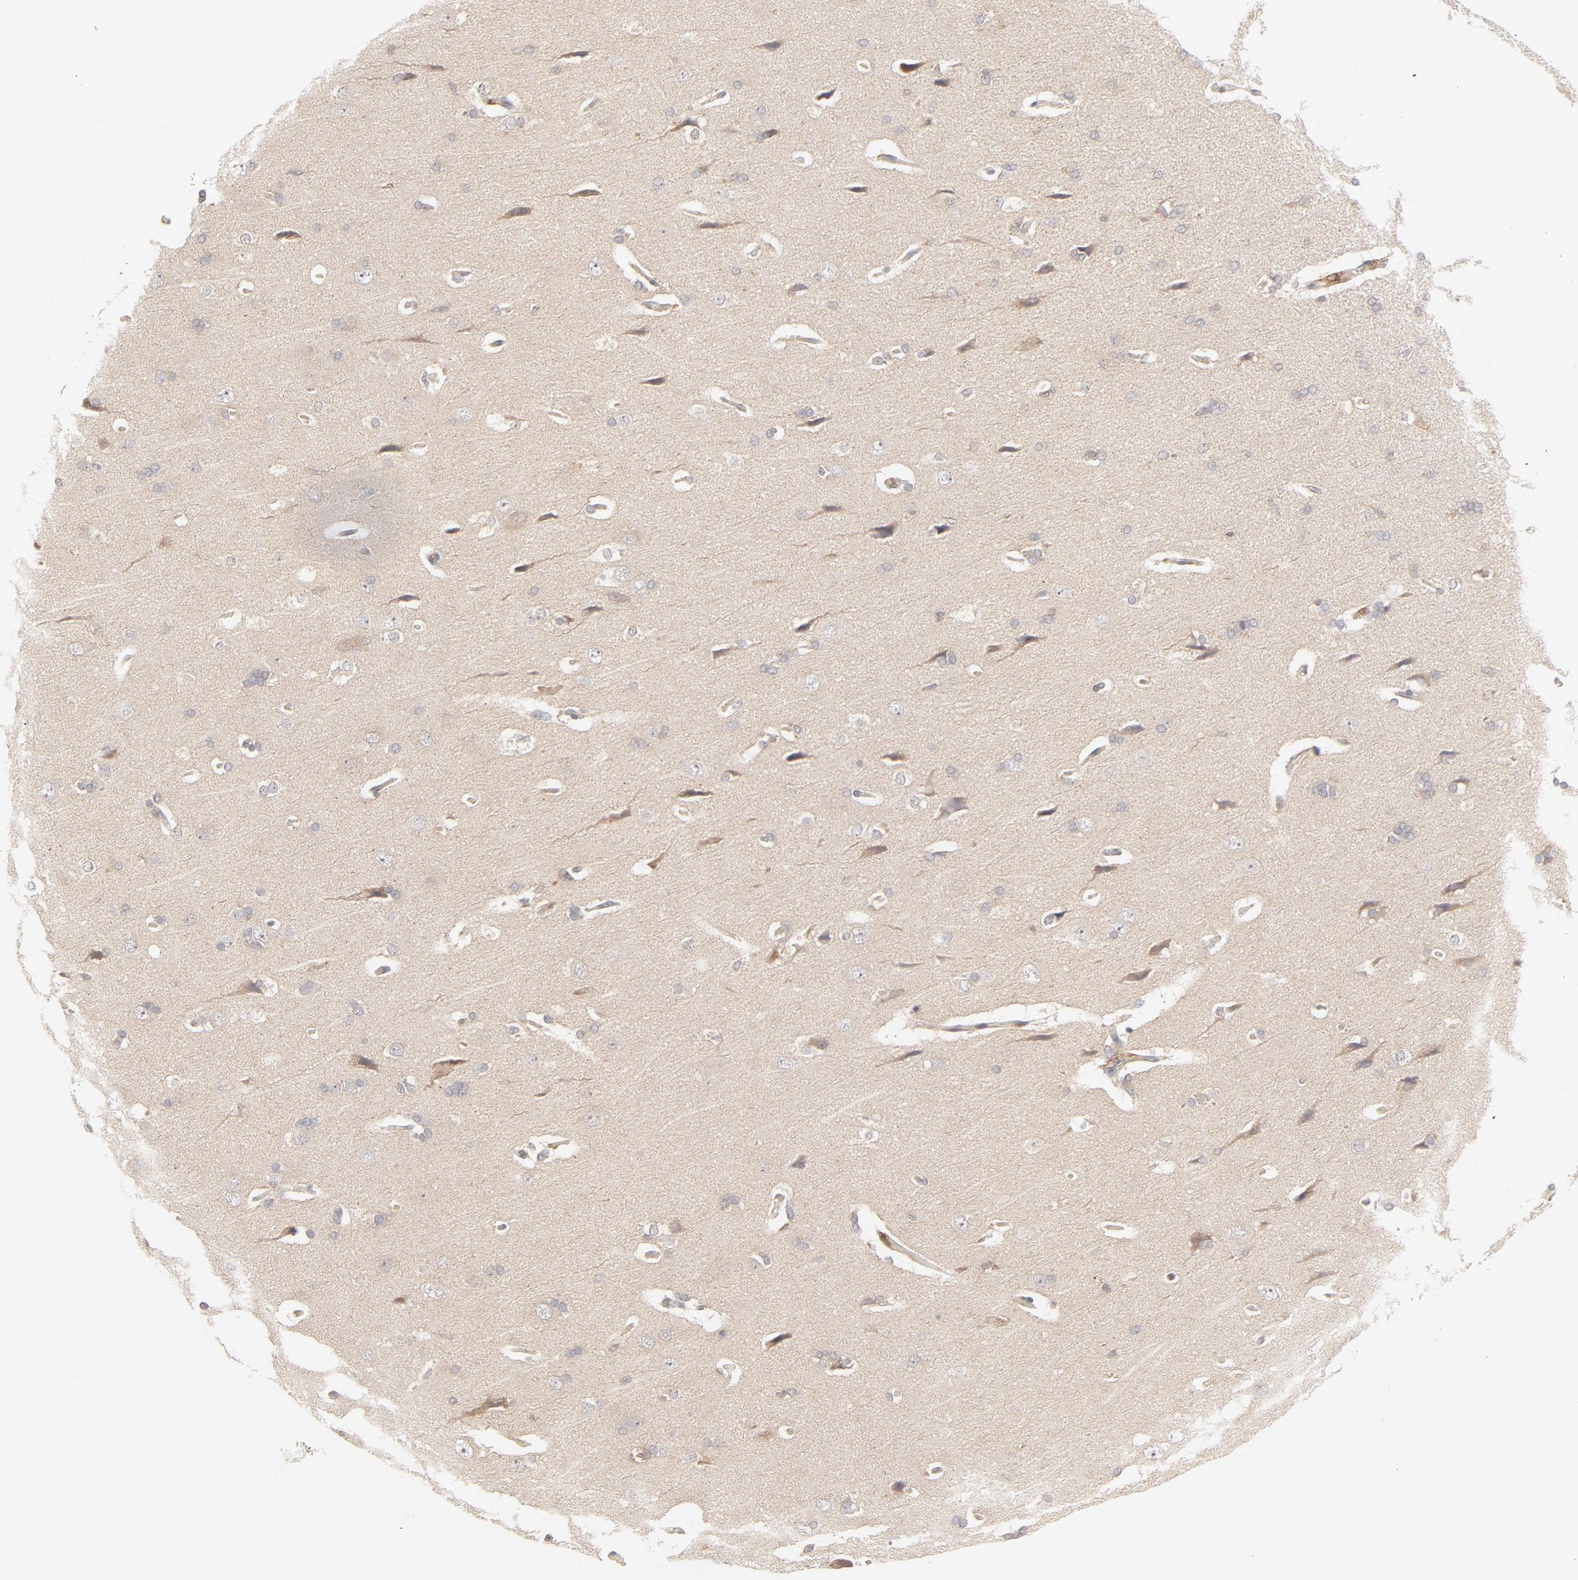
{"staining": {"intensity": "weak", "quantity": ">75%", "location": "cytoplasmic/membranous"}, "tissue": "cerebral cortex", "cell_type": "Endothelial cells", "image_type": "normal", "snomed": [{"axis": "morphology", "description": "Normal tissue, NOS"}, {"axis": "topography", "description": "Cerebral cortex"}], "caption": "Immunohistochemistry (IHC) micrograph of unremarkable cerebral cortex: cerebral cortex stained using immunohistochemistry (IHC) demonstrates low levels of weak protein expression localized specifically in the cytoplasmic/membranous of endothelial cells, appearing as a cytoplasmic/membranous brown color.", "gene": "RAB5C", "patient": {"sex": "male", "age": 62}}